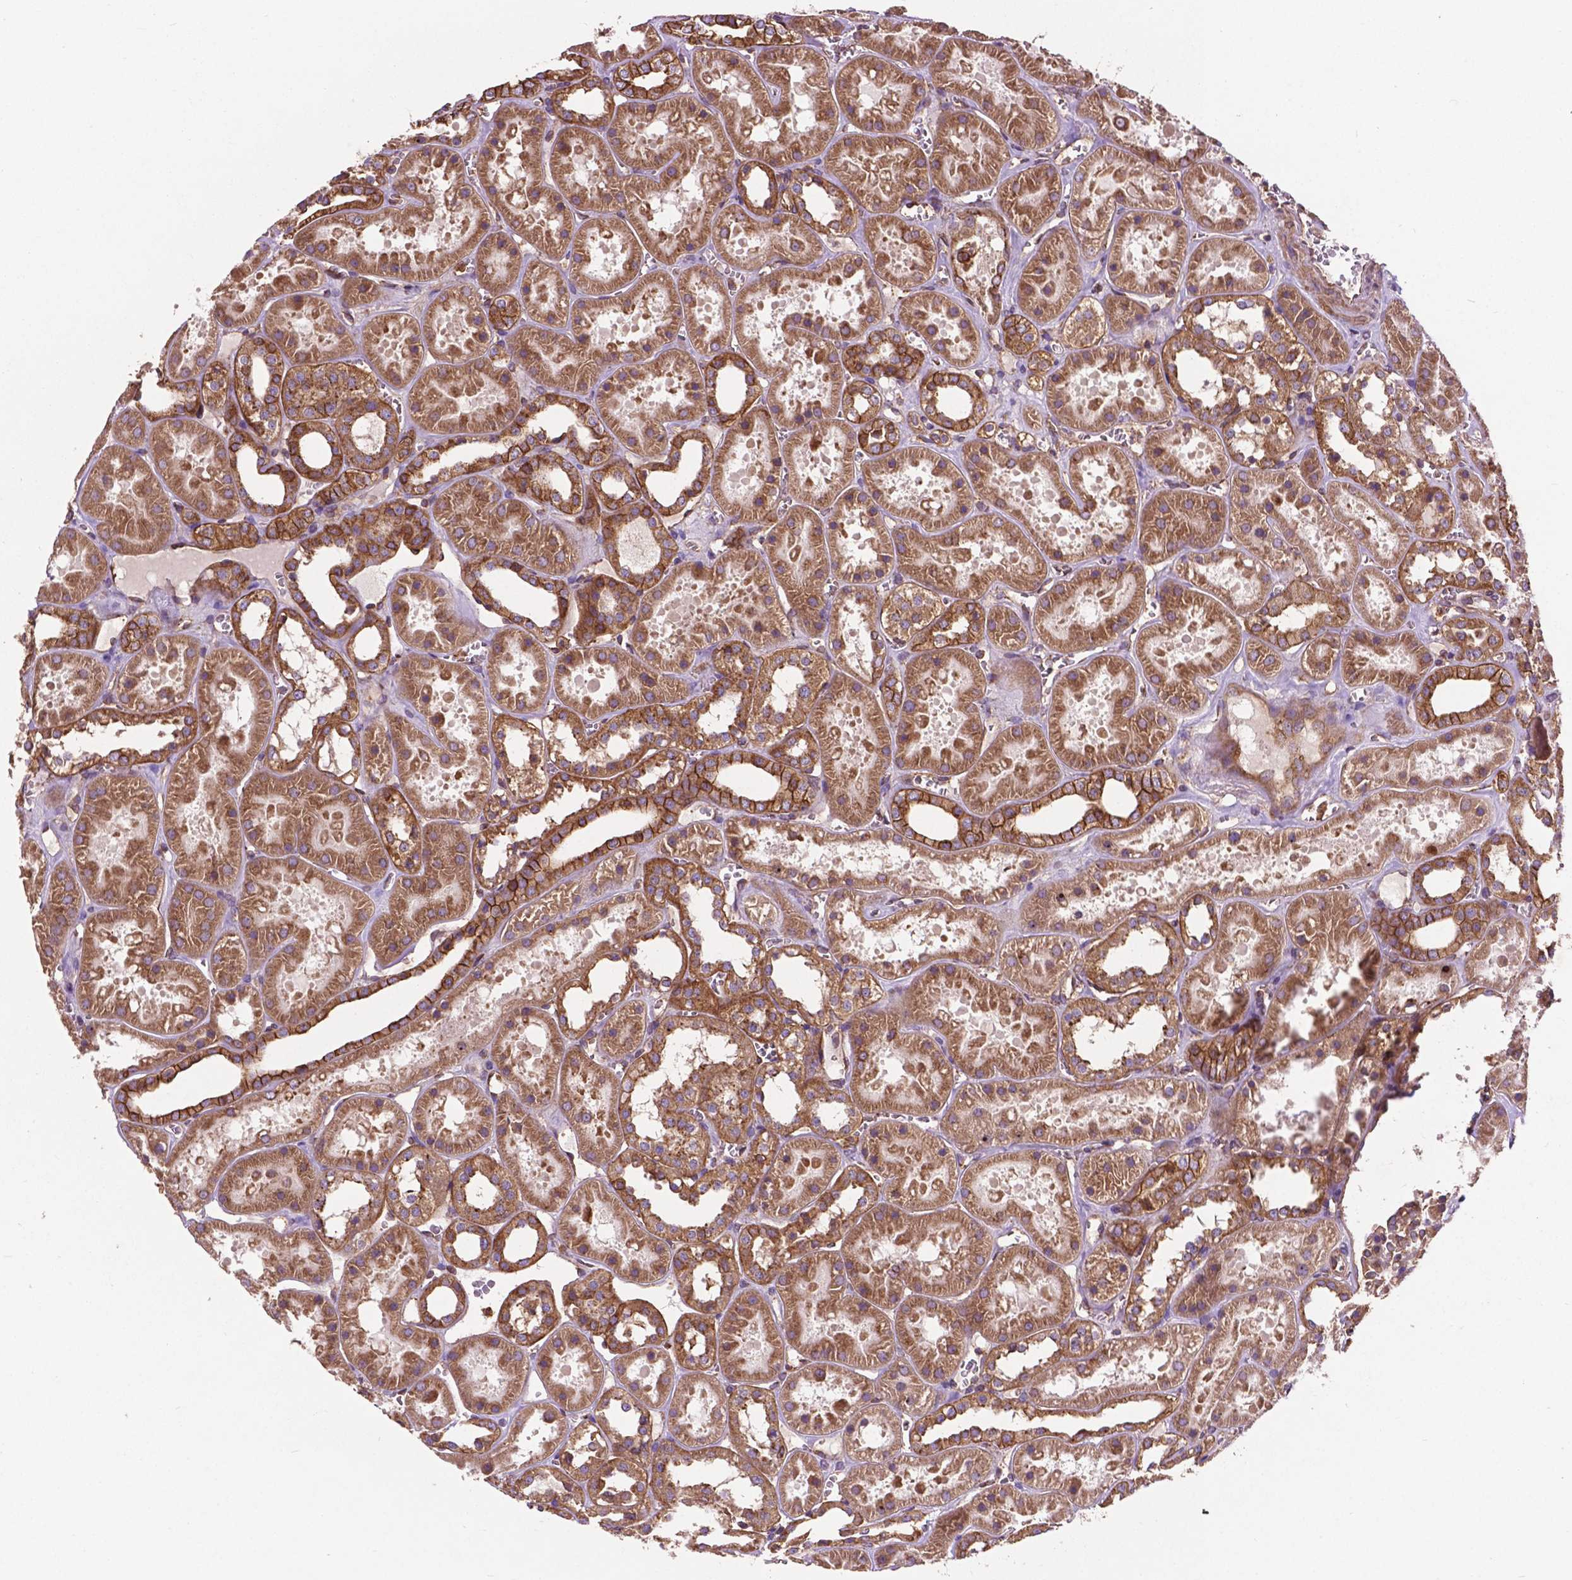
{"staining": {"intensity": "moderate", "quantity": "25%-75%", "location": "cytoplasmic/membranous"}, "tissue": "kidney", "cell_type": "Cells in glomeruli", "image_type": "normal", "snomed": [{"axis": "morphology", "description": "Normal tissue, NOS"}, {"axis": "topography", "description": "Kidney"}], "caption": "DAB immunohistochemical staining of unremarkable human kidney demonstrates moderate cytoplasmic/membranous protein expression in approximately 25%-75% of cells in glomeruli. The staining was performed using DAB (3,3'-diaminobenzidine) to visualize the protein expression in brown, while the nuclei were stained in blue with hematoxylin (Magnification: 20x).", "gene": "CCDC71L", "patient": {"sex": "female", "age": 41}}